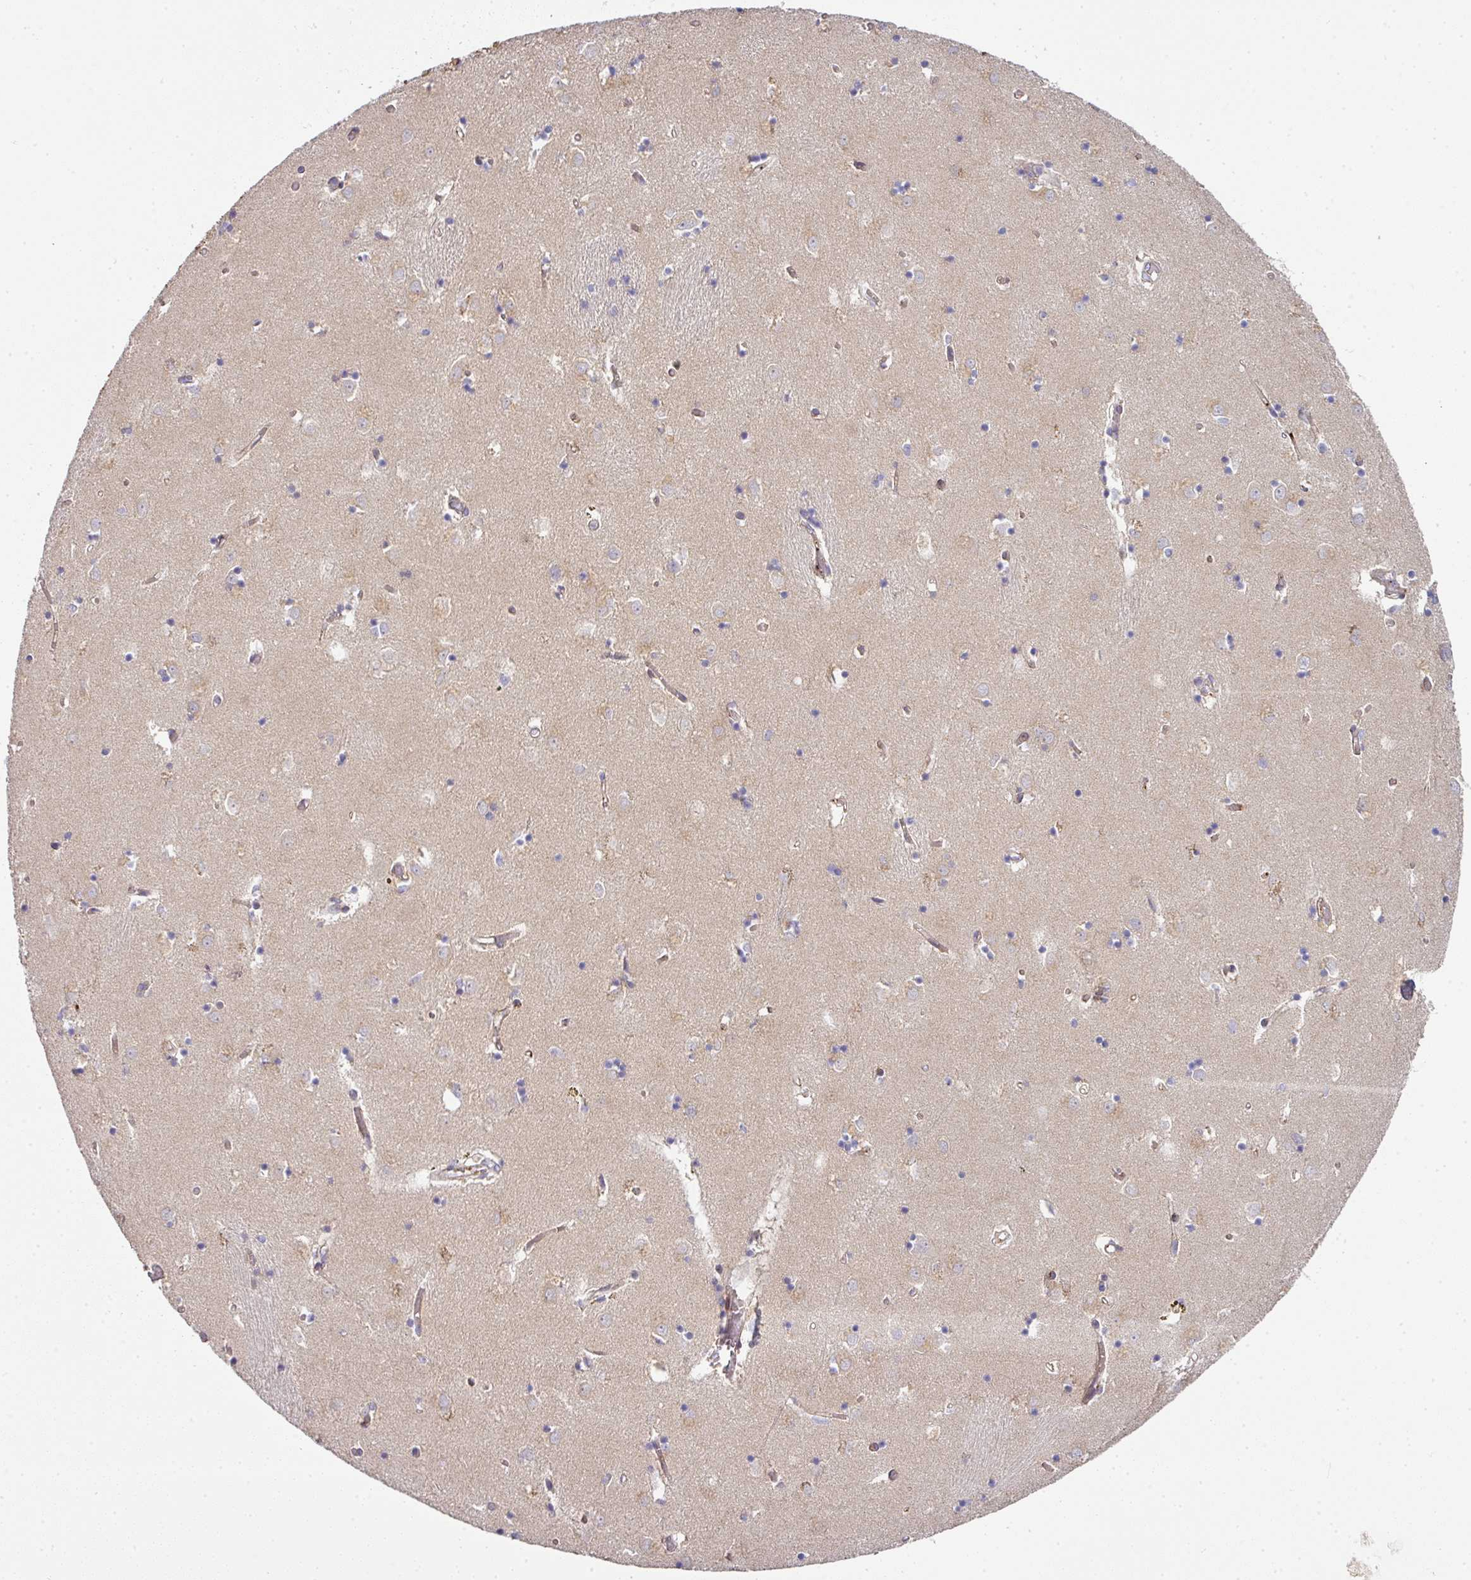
{"staining": {"intensity": "moderate", "quantity": "<25%", "location": "cytoplasmic/membranous"}, "tissue": "caudate", "cell_type": "Glial cells", "image_type": "normal", "snomed": [{"axis": "morphology", "description": "Normal tissue, NOS"}, {"axis": "topography", "description": "Lateral ventricle wall"}], "caption": "IHC of benign caudate reveals low levels of moderate cytoplasmic/membranous expression in approximately <25% of glial cells.", "gene": "STK35", "patient": {"sex": "male", "age": 70}}